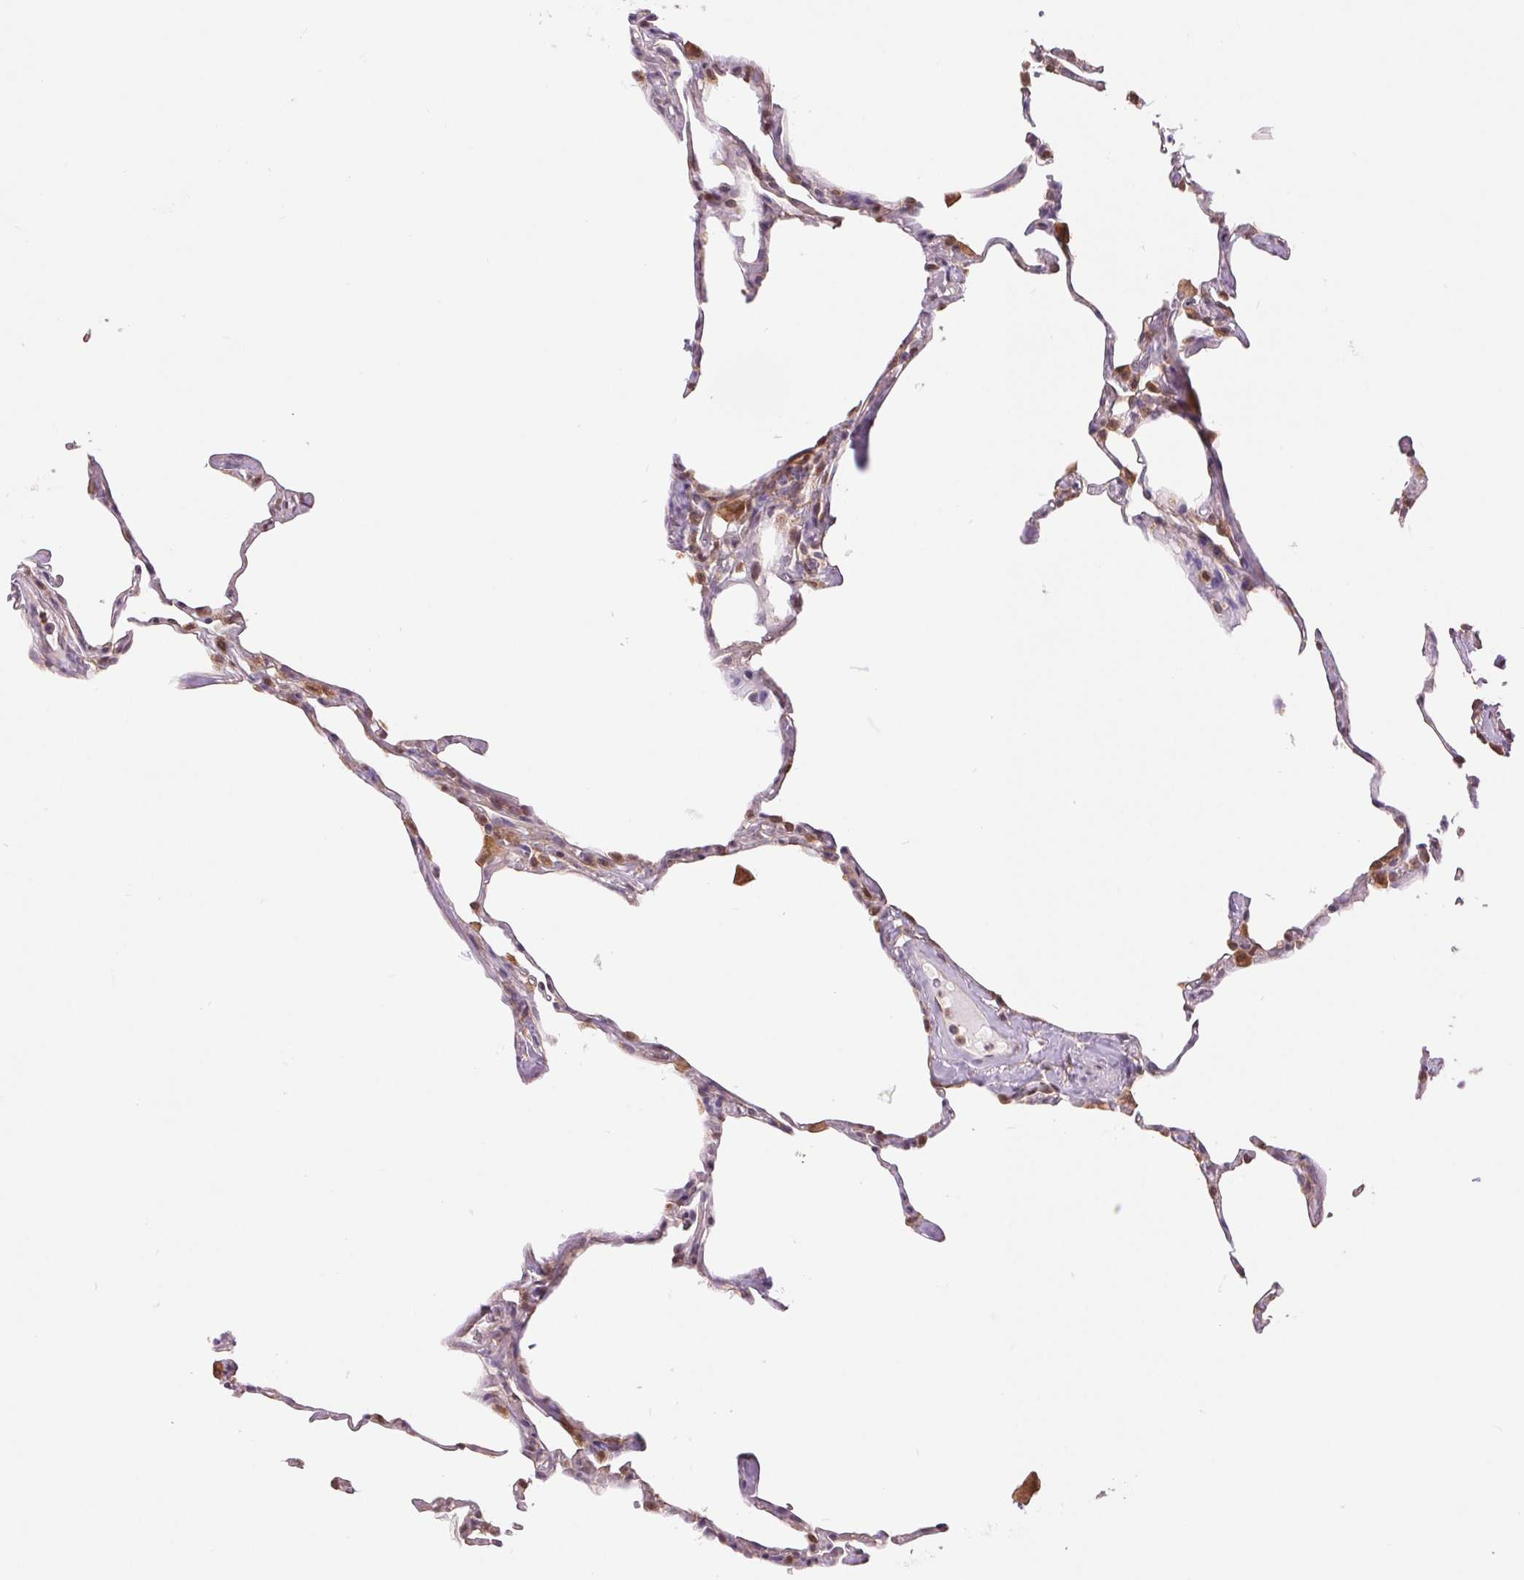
{"staining": {"intensity": "moderate", "quantity": "<25%", "location": "cytoplasmic/membranous,nuclear"}, "tissue": "lung", "cell_type": "Alveolar cells", "image_type": "normal", "snomed": [{"axis": "morphology", "description": "Normal tissue, NOS"}, {"axis": "topography", "description": "Lung"}], "caption": "Normal lung displays moderate cytoplasmic/membranous,nuclear expression in approximately <25% of alveolar cells.", "gene": "BTF3L4", "patient": {"sex": "male", "age": 65}}